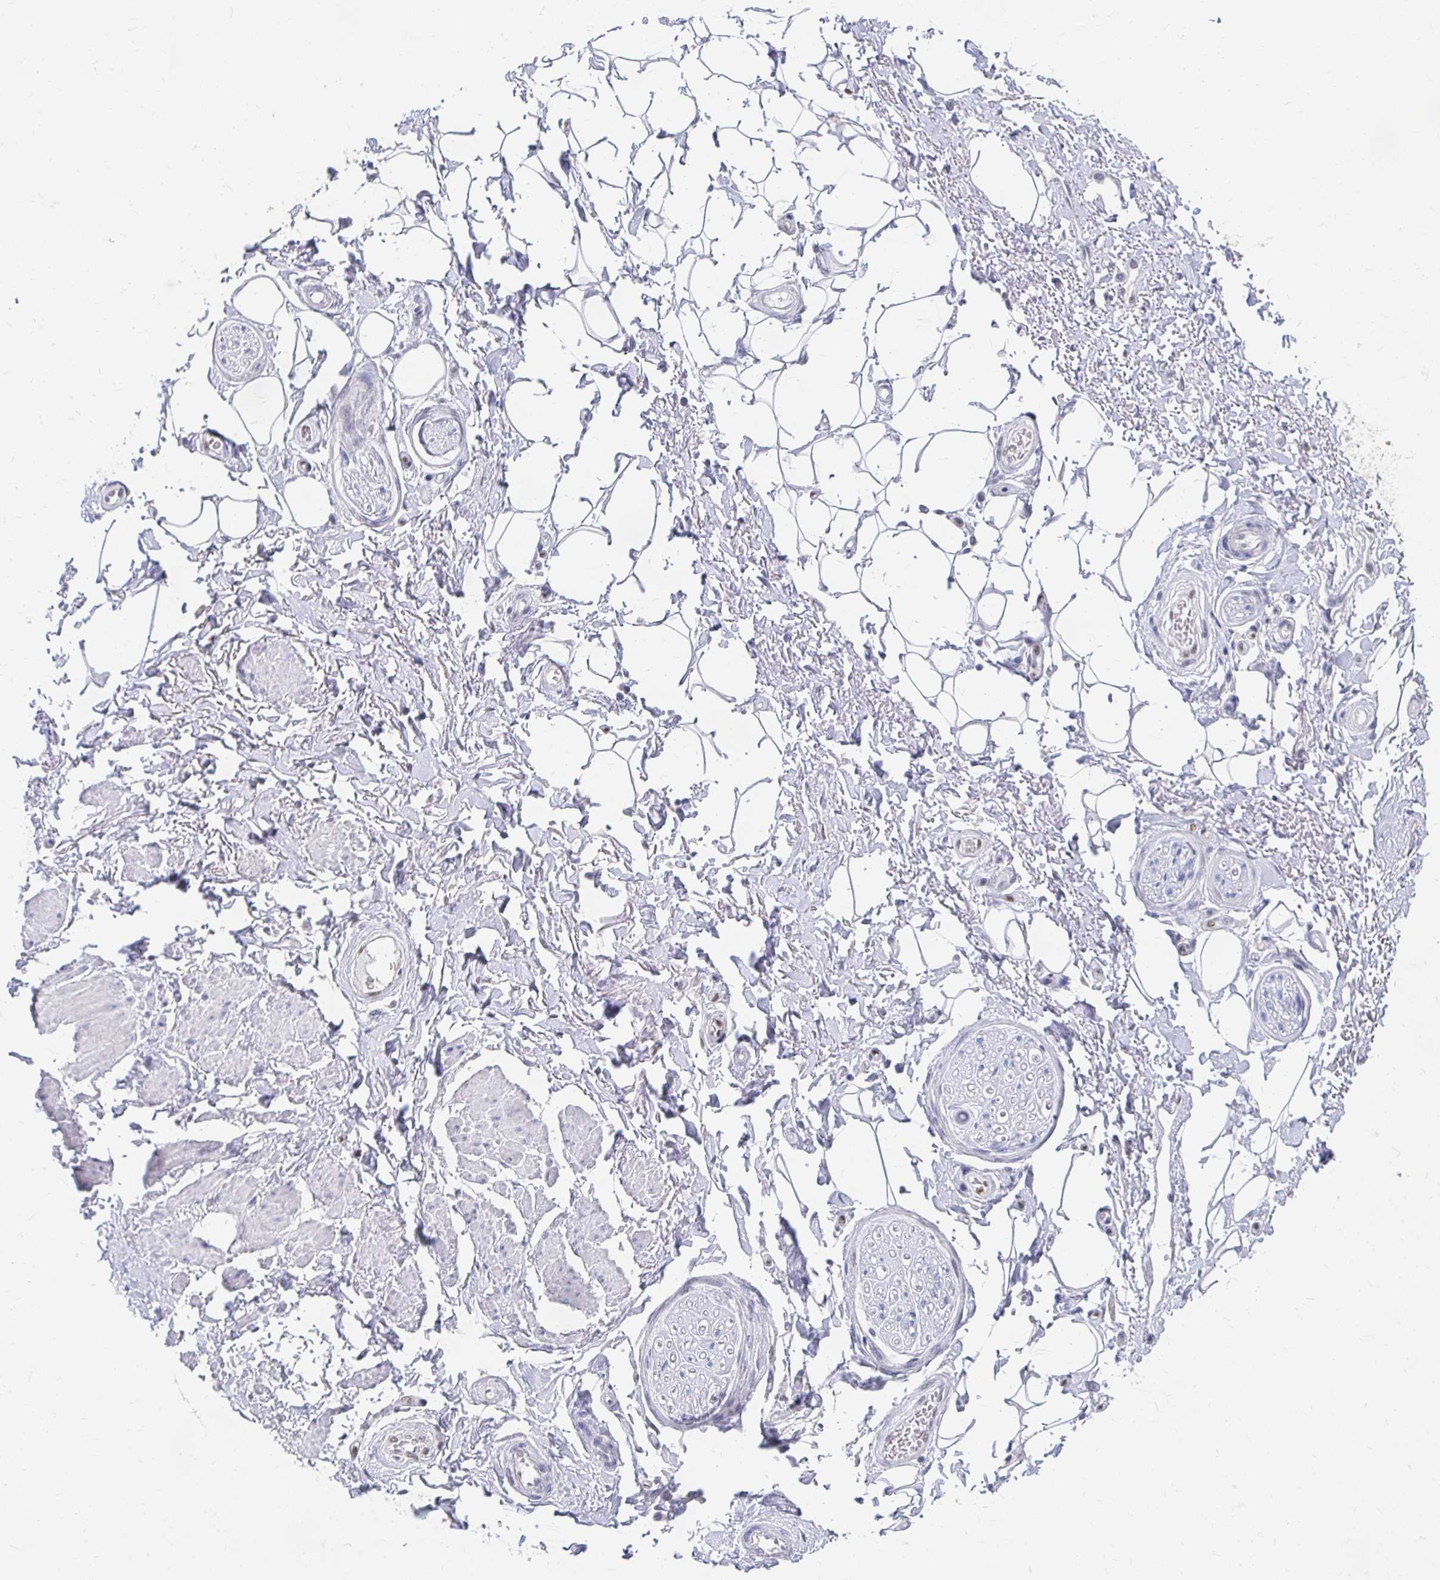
{"staining": {"intensity": "negative", "quantity": "none", "location": "none"}, "tissue": "adipose tissue", "cell_type": "Adipocytes", "image_type": "normal", "snomed": [{"axis": "morphology", "description": "Normal tissue, NOS"}, {"axis": "topography", "description": "Peripheral nerve tissue"}], "caption": "This is a image of immunohistochemistry (IHC) staining of normal adipose tissue, which shows no expression in adipocytes.", "gene": "CLIC3", "patient": {"sex": "male", "age": 51}}